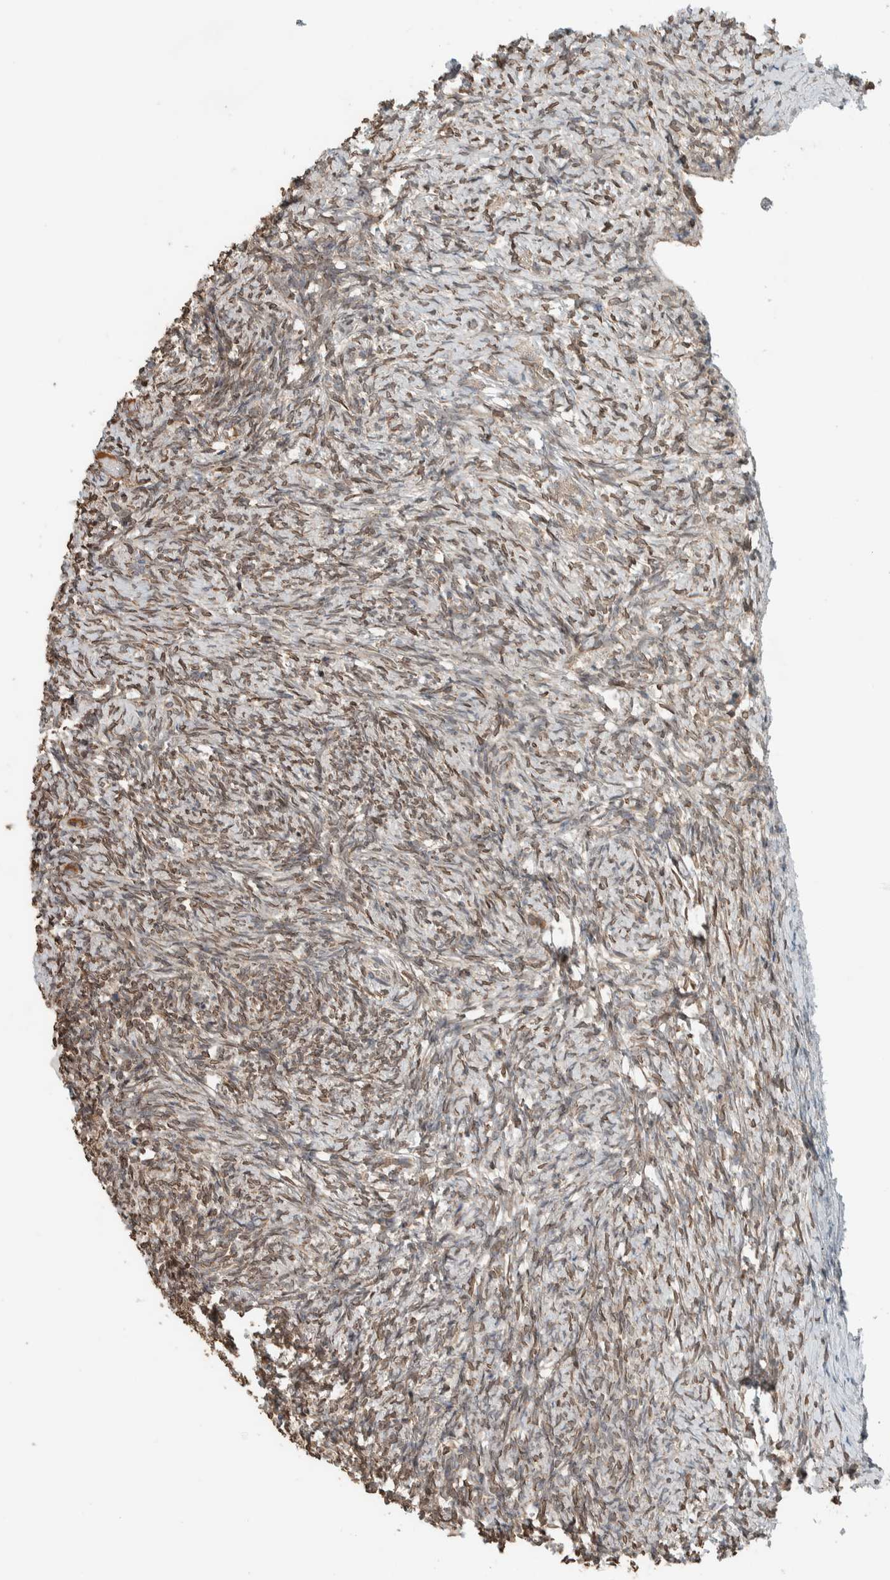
{"staining": {"intensity": "weak", "quantity": ">75%", "location": "cytoplasmic/membranous,nuclear"}, "tissue": "ovary", "cell_type": "Ovarian stroma cells", "image_type": "normal", "snomed": [{"axis": "morphology", "description": "Normal tissue, NOS"}, {"axis": "topography", "description": "Ovary"}], "caption": "Weak cytoplasmic/membranous,nuclear staining for a protein is identified in about >75% of ovarian stroma cells of normal ovary using IHC.", "gene": "NBR1", "patient": {"sex": "female", "age": 41}}